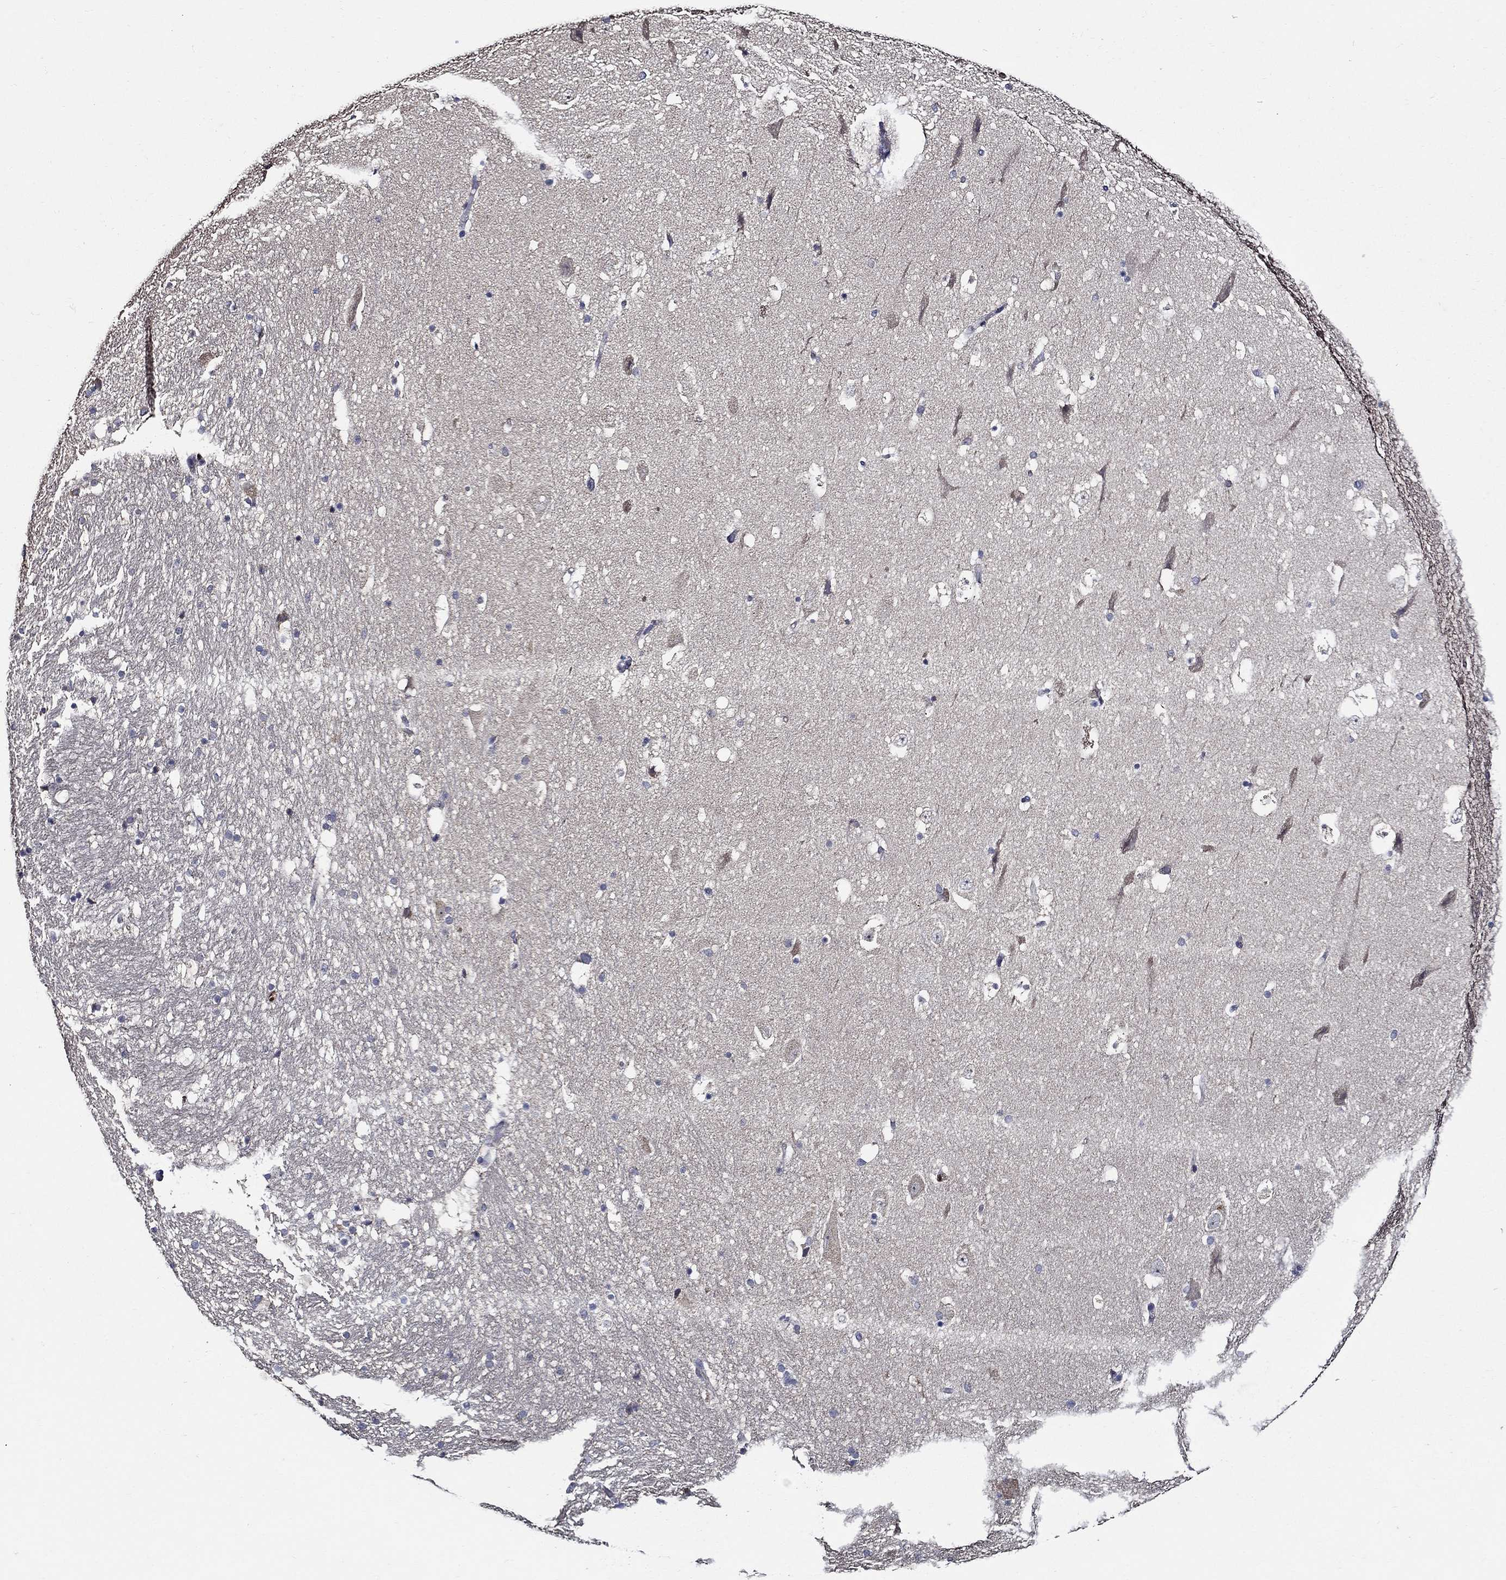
{"staining": {"intensity": "negative", "quantity": "none", "location": "none"}, "tissue": "hippocampus", "cell_type": "Glial cells", "image_type": "normal", "snomed": [{"axis": "morphology", "description": "Normal tissue, NOS"}, {"axis": "topography", "description": "Hippocampus"}], "caption": "A photomicrograph of hippocampus stained for a protein displays no brown staining in glial cells.", "gene": "WDR53", "patient": {"sex": "male", "age": 51}}